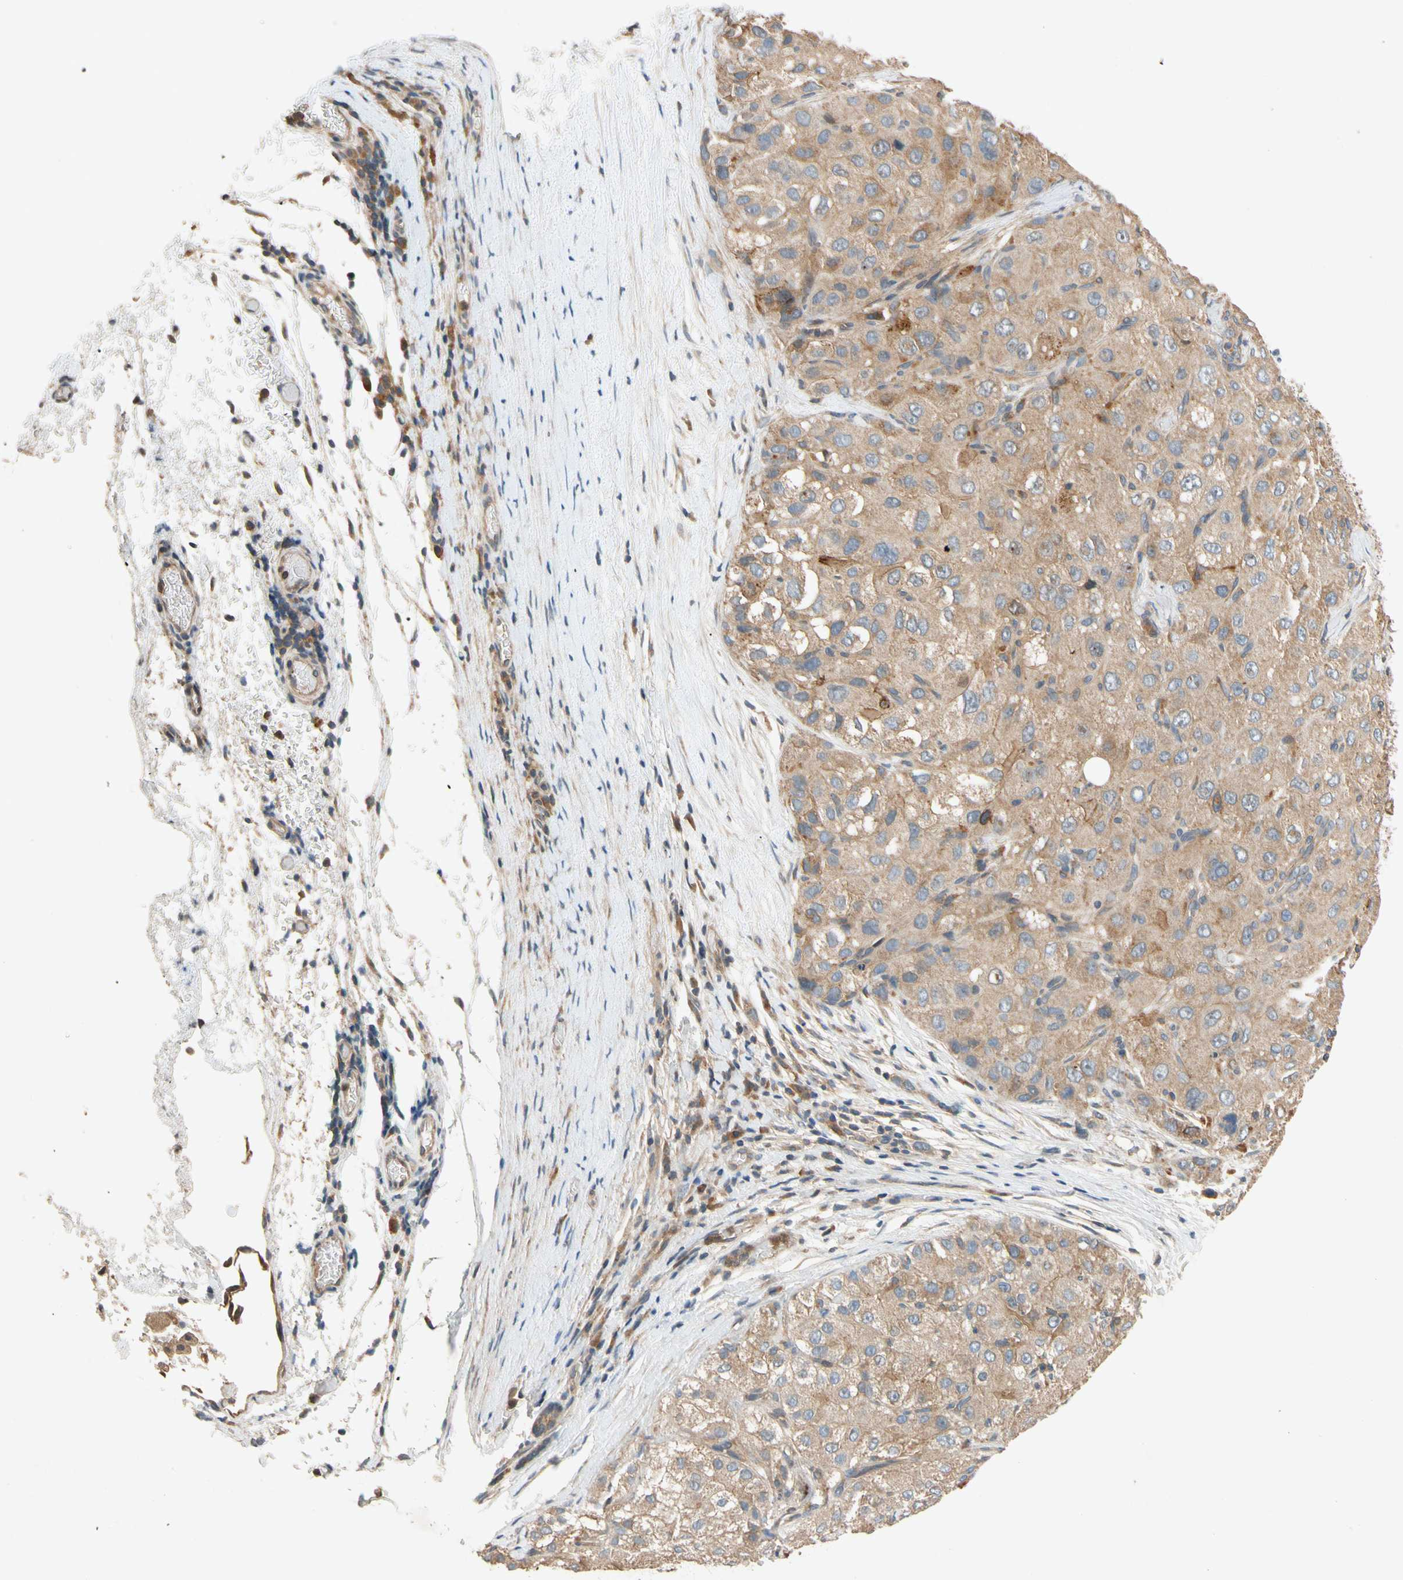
{"staining": {"intensity": "moderate", "quantity": ">75%", "location": "cytoplasmic/membranous"}, "tissue": "liver cancer", "cell_type": "Tumor cells", "image_type": "cancer", "snomed": [{"axis": "morphology", "description": "Carcinoma, Hepatocellular, NOS"}, {"axis": "topography", "description": "Liver"}], "caption": "The histopathology image shows staining of liver hepatocellular carcinoma, revealing moderate cytoplasmic/membranous protein positivity (brown color) within tumor cells.", "gene": "USP46", "patient": {"sex": "male", "age": 80}}